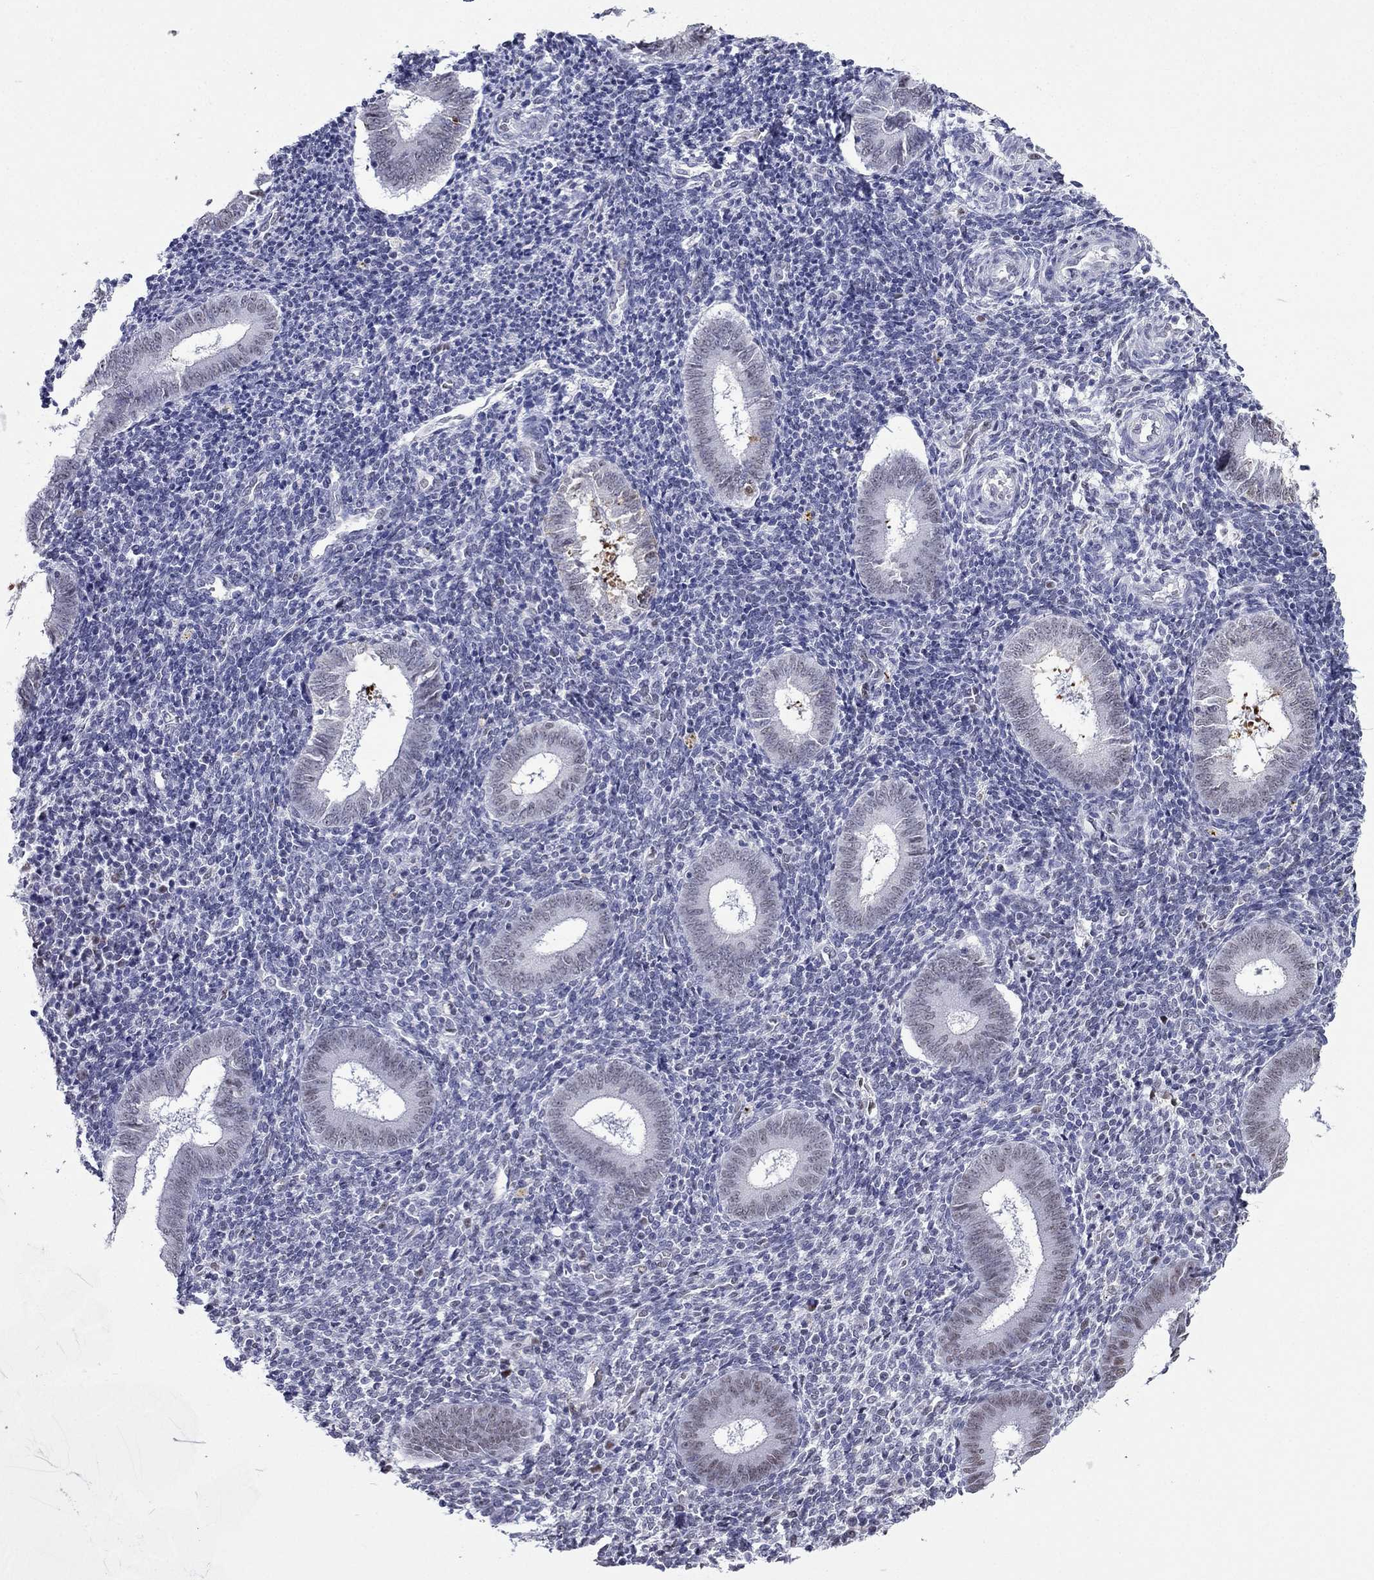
{"staining": {"intensity": "negative", "quantity": "none", "location": "none"}, "tissue": "endometrium", "cell_type": "Cells in endometrial stroma", "image_type": "normal", "snomed": [{"axis": "morphology", "description": "Normal tissue, NOS"}, {"axis": "topography", "description": "Endometrium"}], "caption": "Immunohistochemistry (IHC) image of benign human endometrium stained for a protein (brown), which reveals no positivity in cells in endometrial stroma.", "gene": "PPM1G", "patient": {"sex": "female", "age": 25}}